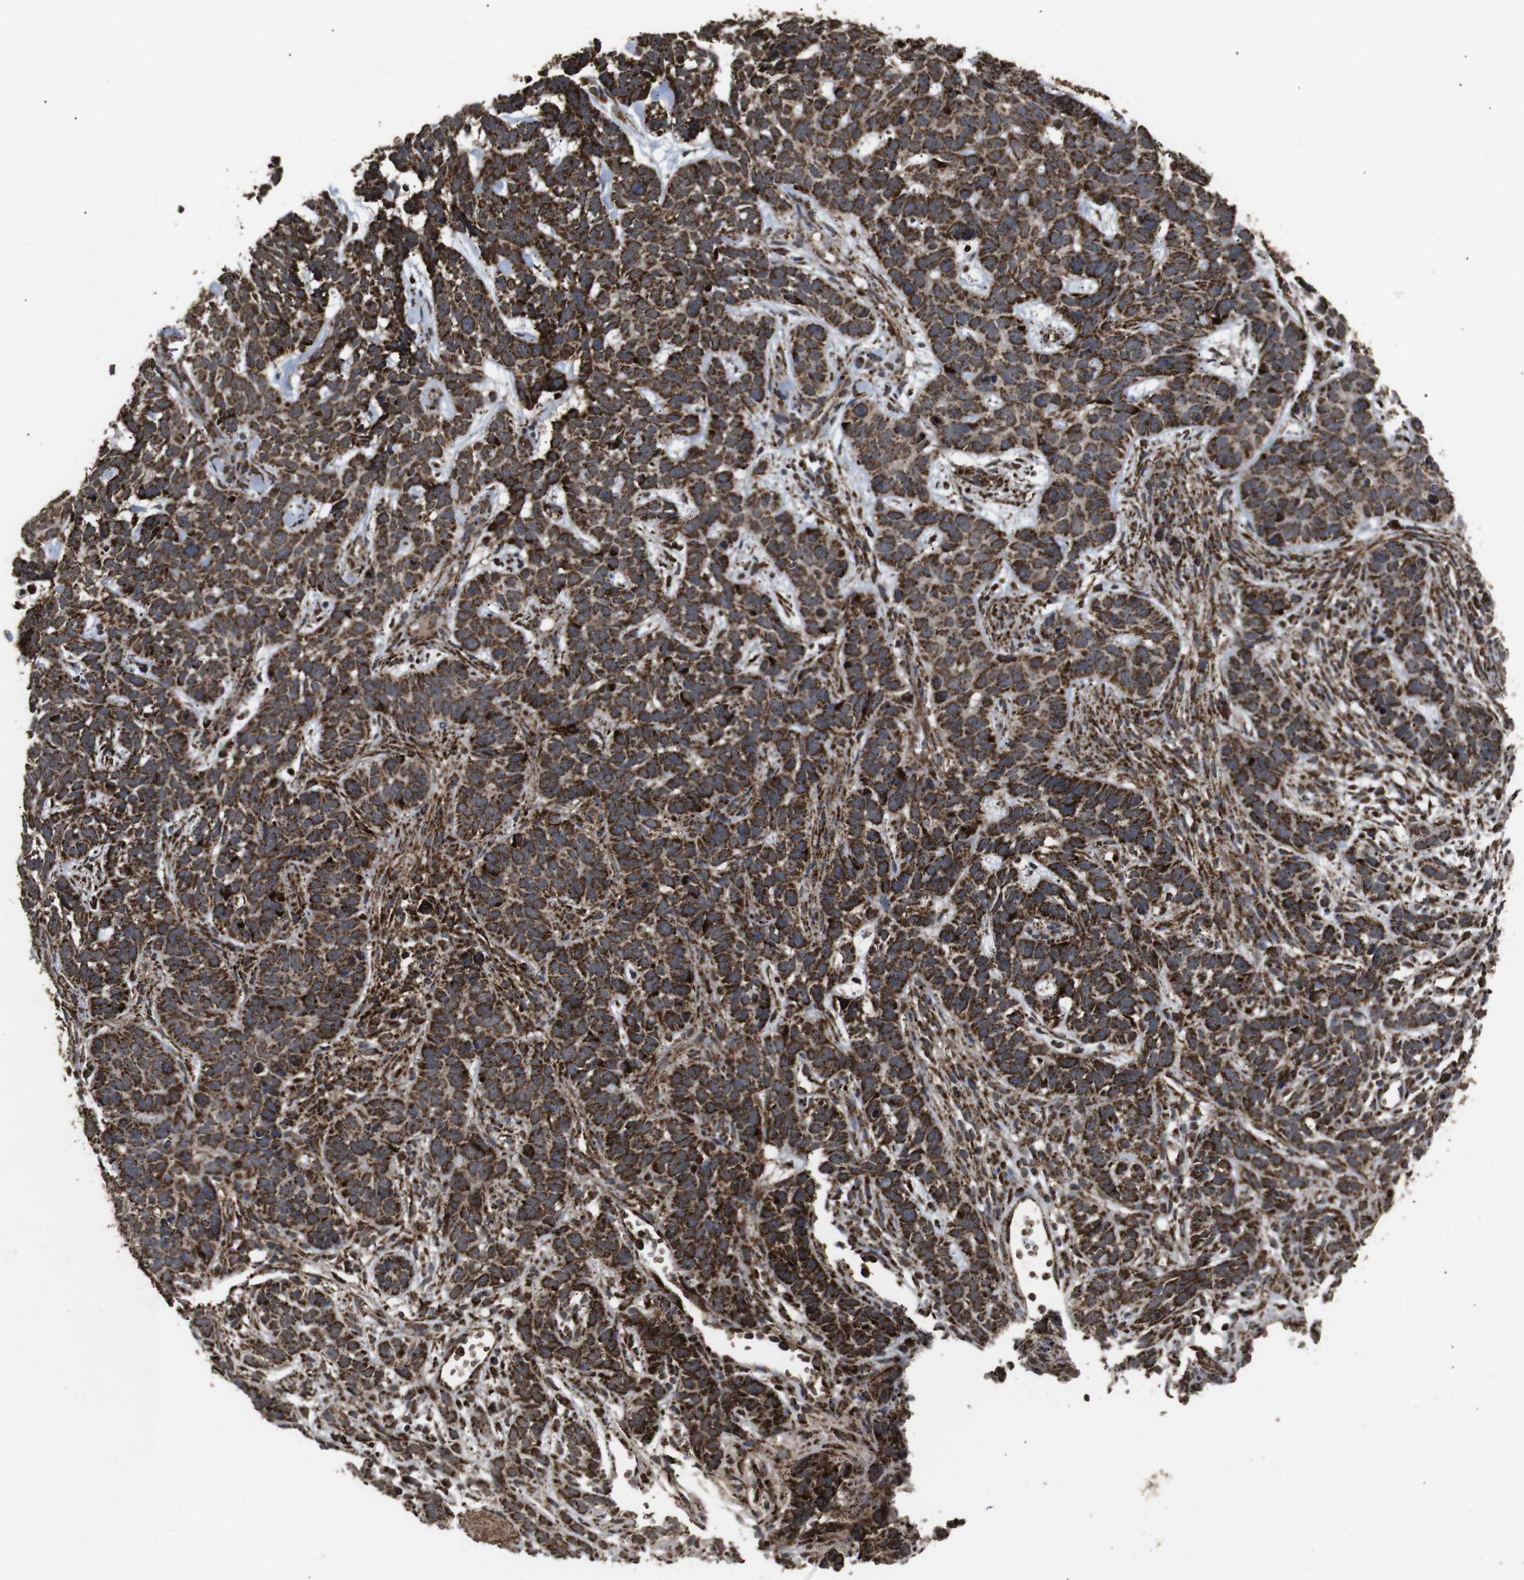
{"staining": {"intensity": "strong", "quantity": ">75%", "location": "cytoplasmic/membranous"}, "tissue": "skin cancer", "cell_type": "Tumor cells", "image_type": "cancer", "snomed": [{"axis": "morphology", "description": "Basal cell carcinoma"}, {"axis": "topography", "description": "Skin"}], "caption": "An IHC image of tumor tissue is shown. Protein staining in brown shows strong cytoplasmic/membranous positivity in skin cancer (basal cell carcinoma) within tumor cells.", "gene": "ATP5F1A", "patient": {"sex": "male", "age": 87}}